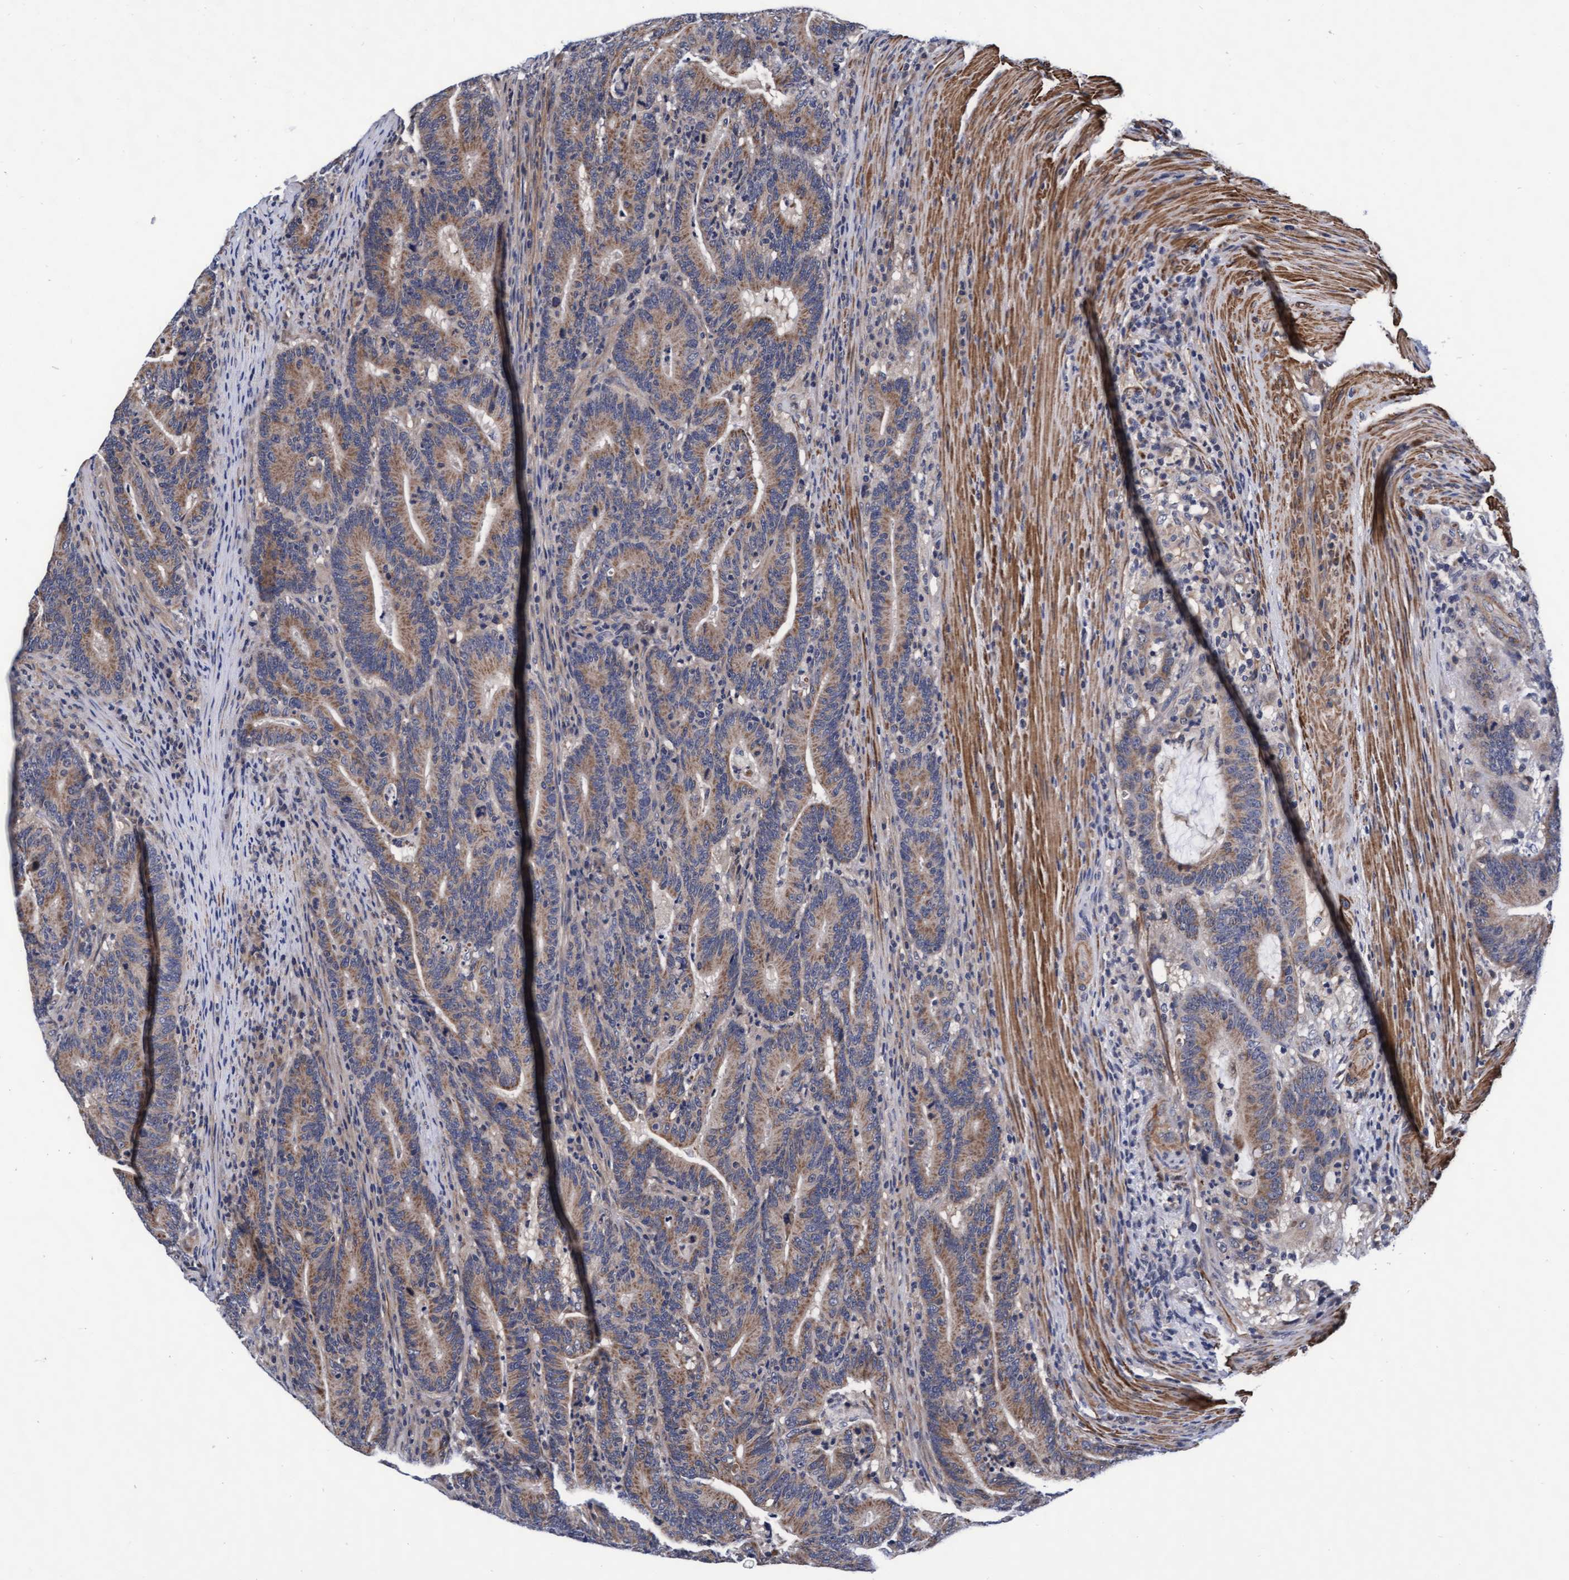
{"staining": {"intensity": "moderate", "quantity": ">75%", "location": "cytoplasmic/membranous"}, "tissue": "colorectal cancer", "cell_type": "Tumor cells", "image_type": "cancer", "snomed": [{"axis": "morphology", "description": "Adenocarcinoma, NOS"}, {"axis": "topography", "description": "Colon"}], "caption": "Immunohistochemical staining of colorectal adenocarcinoma displays medium levels of moderate cytoplasmic/membranous staining in about >75% of tumor cells.", "gene": "EFCAB13", "patient": {"sex": "female", "age": 66}}